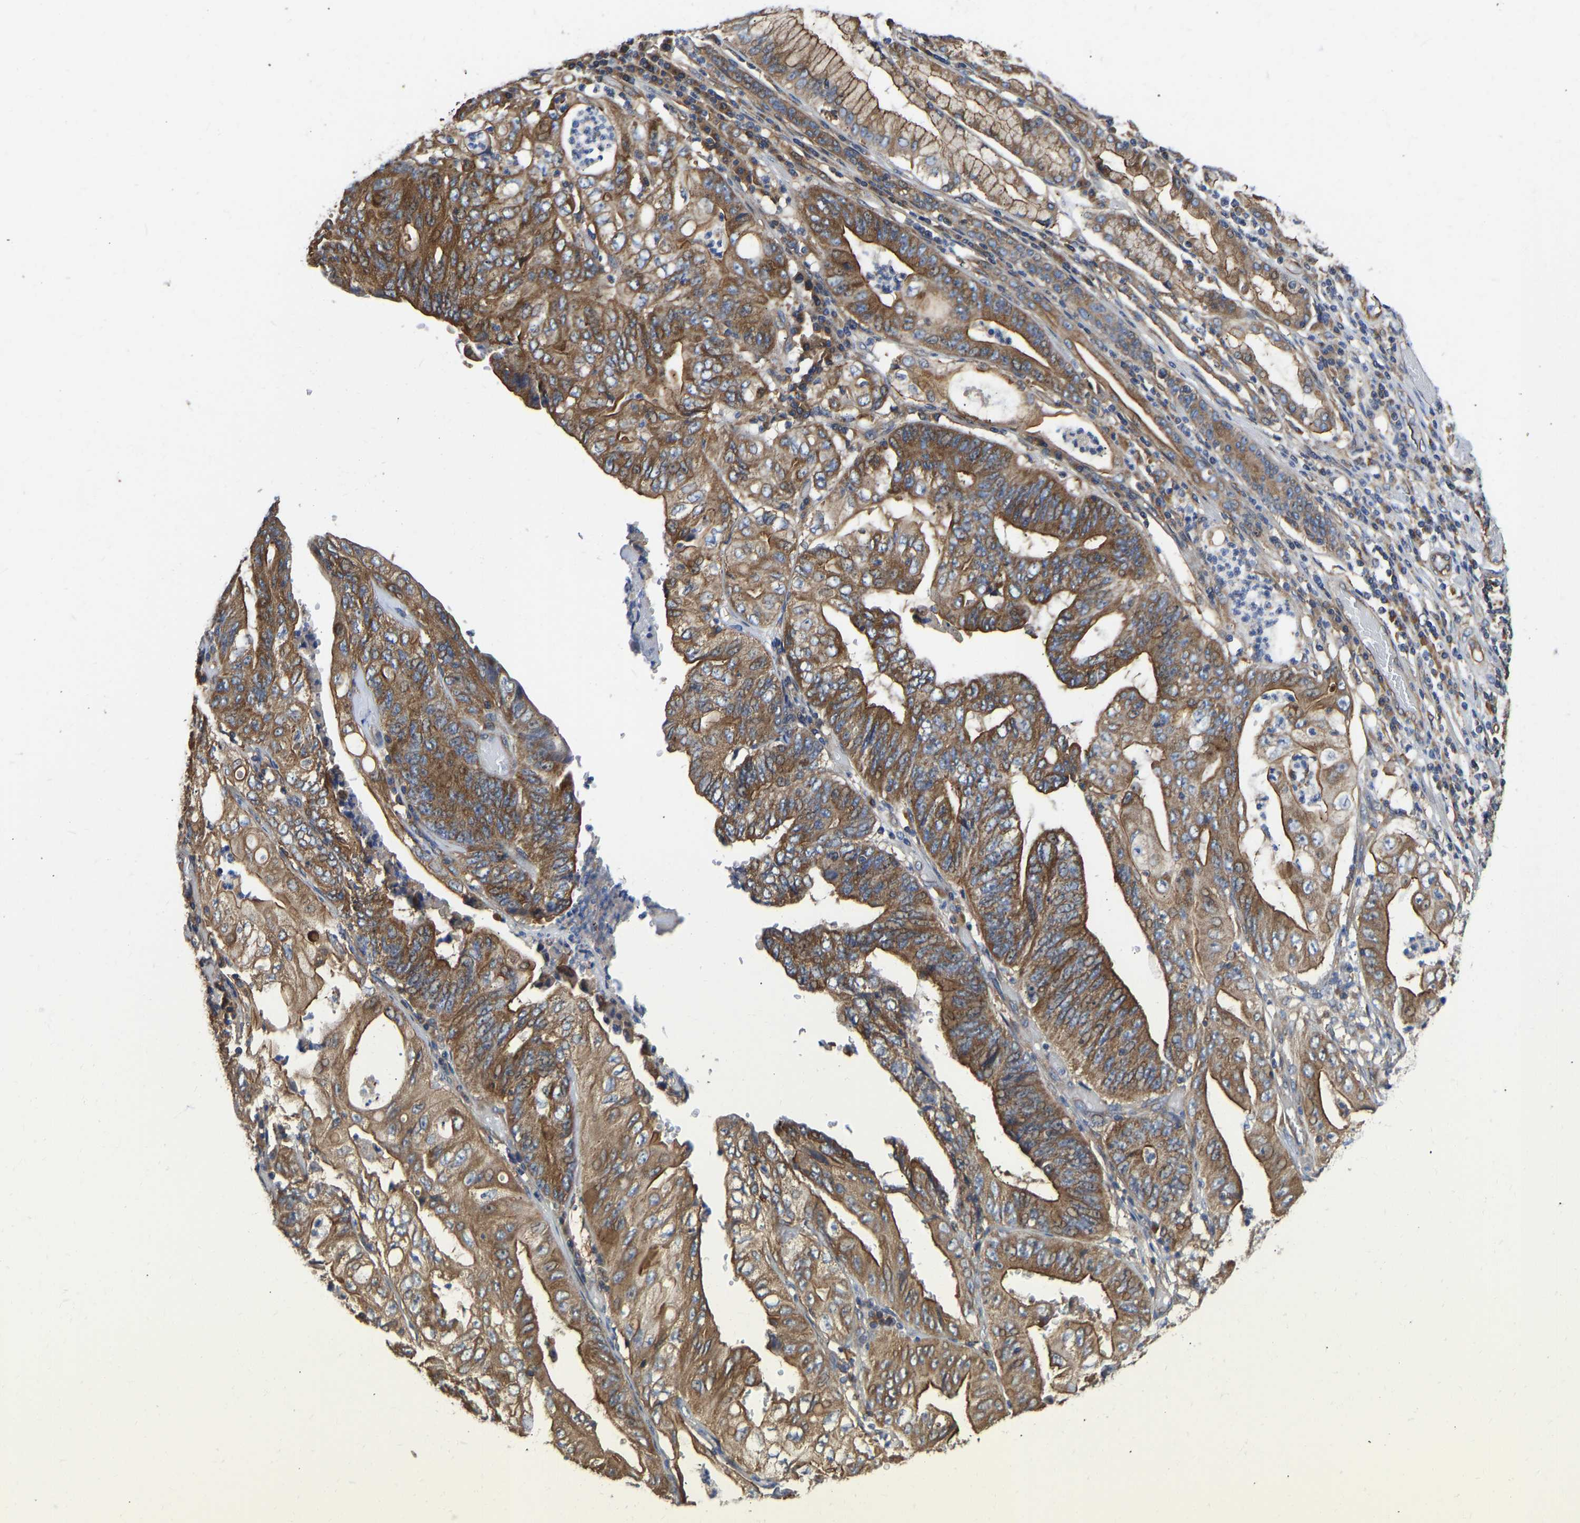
{"staining": {"intensity": "moderate", "quantity": ">75%", "location": "cytoplasmic/membranous"}, "tissue": "stomach cancer", "cell_type": "Tumor cells", "image_type": "cancer", "snomed": [{"axis": "morphology", "description": "Adenocarcinoma, NOS"}, {"axis": "topography", "description": "Stomach"}], "caption": "Adenocarcinoma (stomach) stained for a protein (brown) reveals moderate cytoplasmic/membranous positive expression in about >75% of tumor cells.", "gene": "FLNB", "patient": {"sex": "female", "age": 73}}